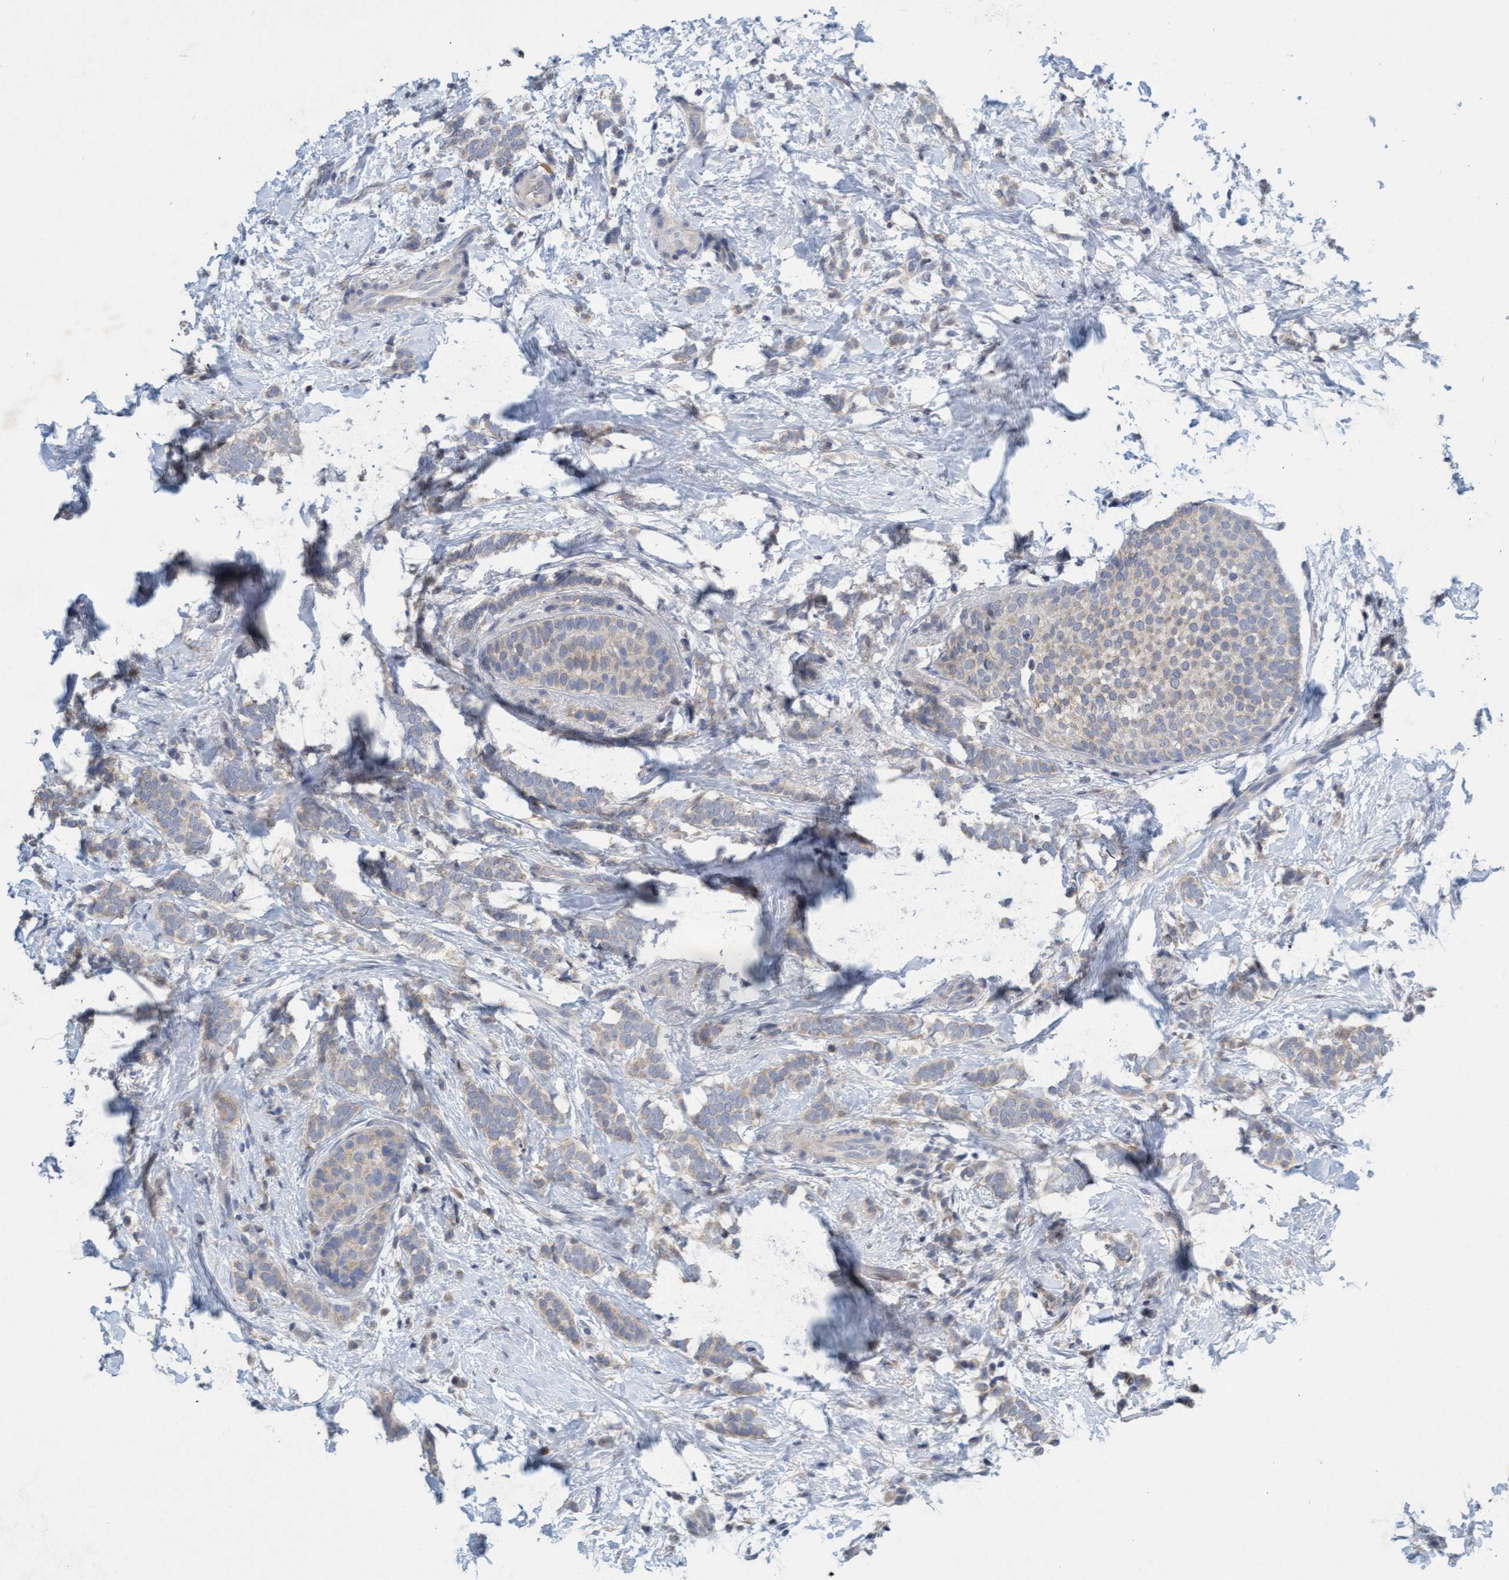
{"staining": {"intensity": "weak", "quantity": "<25%", "location": "cytoplasmic/membranous"}, "tissue": "breast cancer", "cell_type": "Tumor cells", "image_type": "cancer", "snomed": [{"axis": "morphology", "description": "Lobular carcinoma"}, {"axis": "topography", "description": "Breast"}], "caption": "Immunohistochemistry (IHC) of human lobular carcinoma (breast) reveals no expression in tumor cells.", "gene": "DDHD2", "patient": {"sex": "female", "age": 50}}